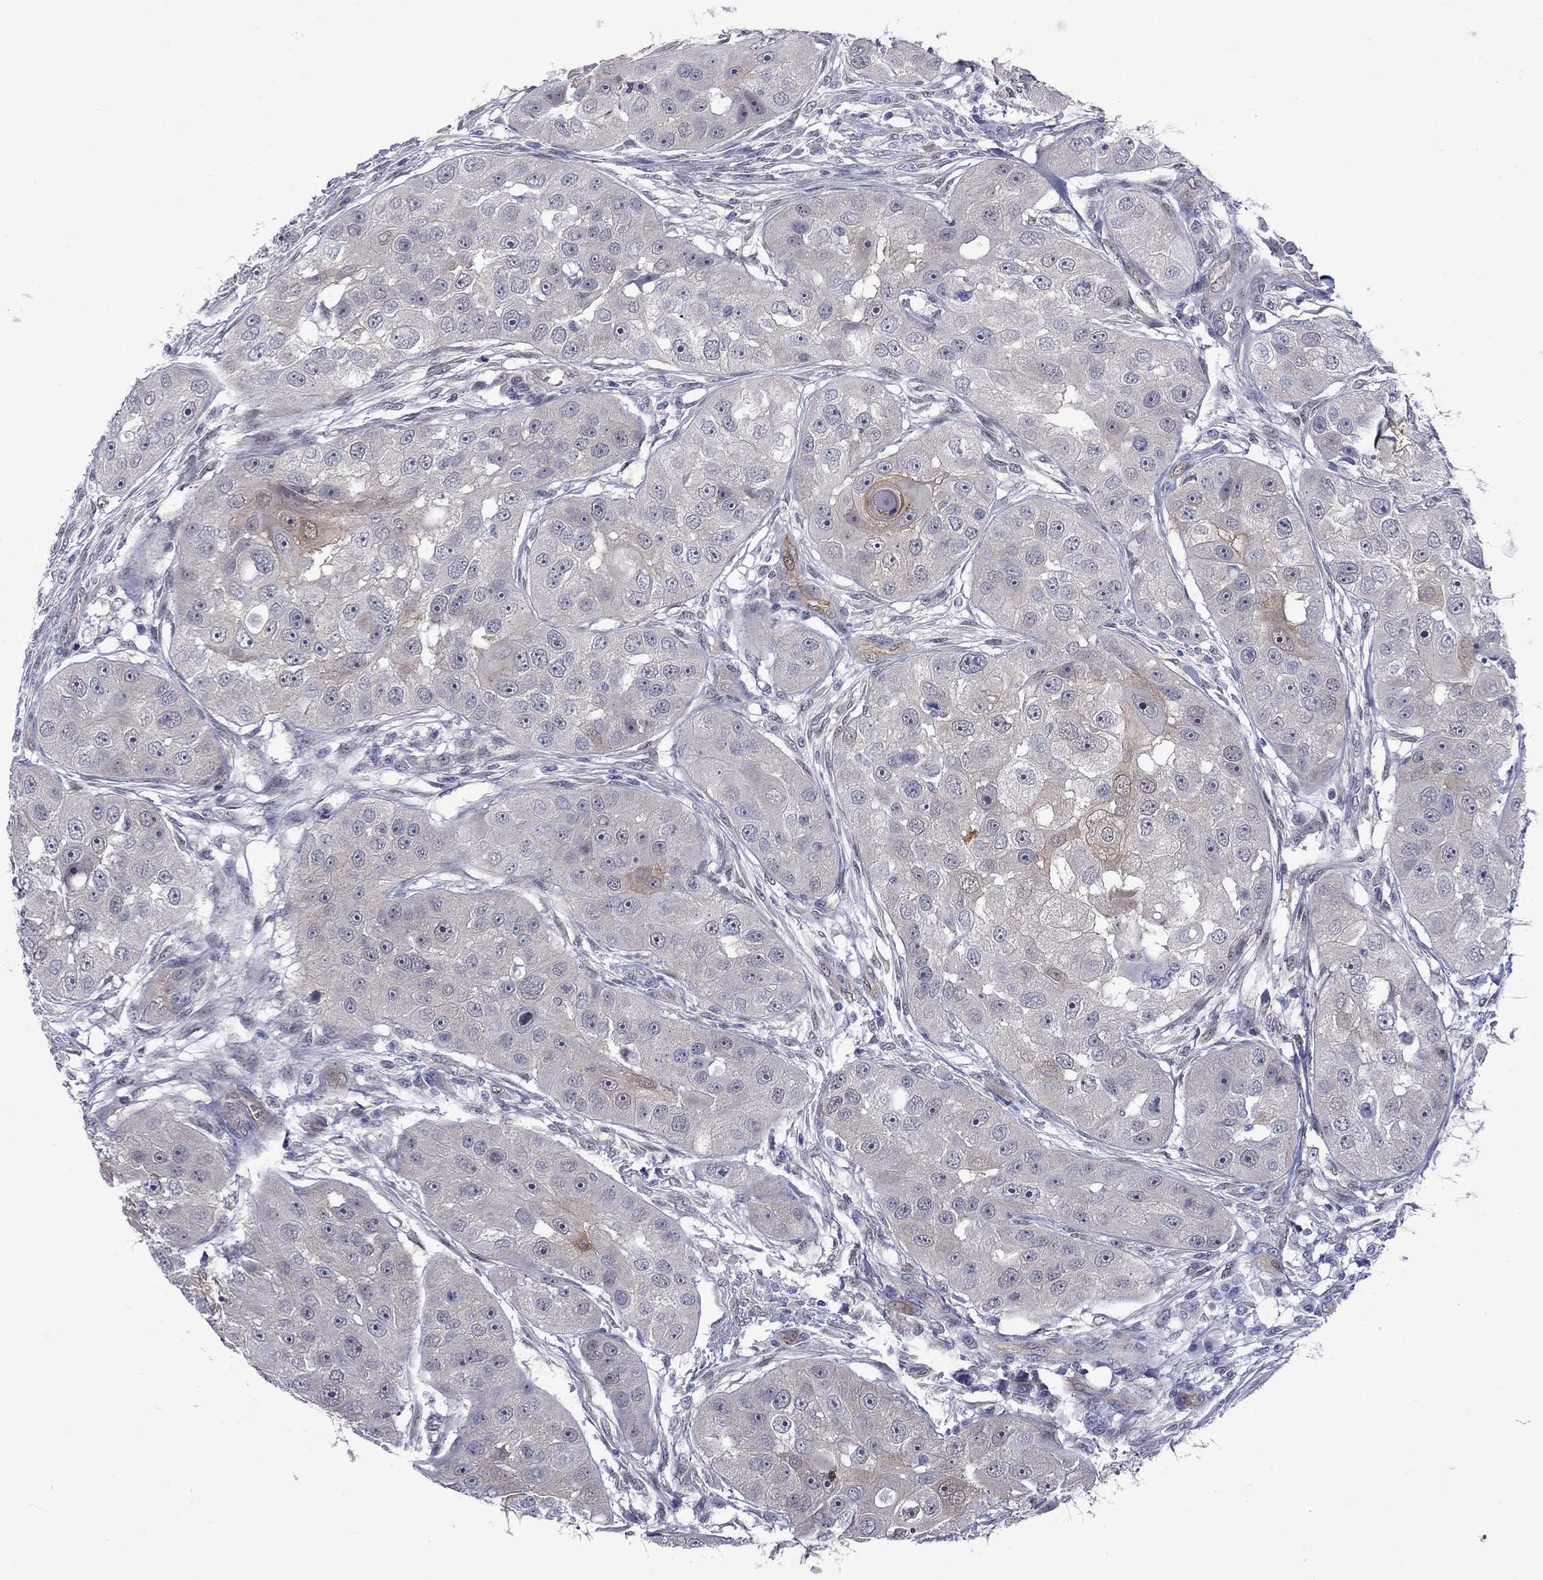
{"staining": {"intensity": "weak", "quantity": "<25%", "location": "cytoplasmic/membranous"}, "tissue": "head and neck cancer", "cell_type": "Tumor cells", "image_type": "cancer", "snomed": [{"axis": "morphology", "description": "Squamous cell carcinoma, NOS"}, {"axis": "topography", "description": "Head-Neck"}], "caption": "An image of human head and neck cancer (squamous cell carcinoma) is negative for staining in tumor cells.", "gene": "CTNNBIP1", "patient": {"sex": "male", "age": 51}}